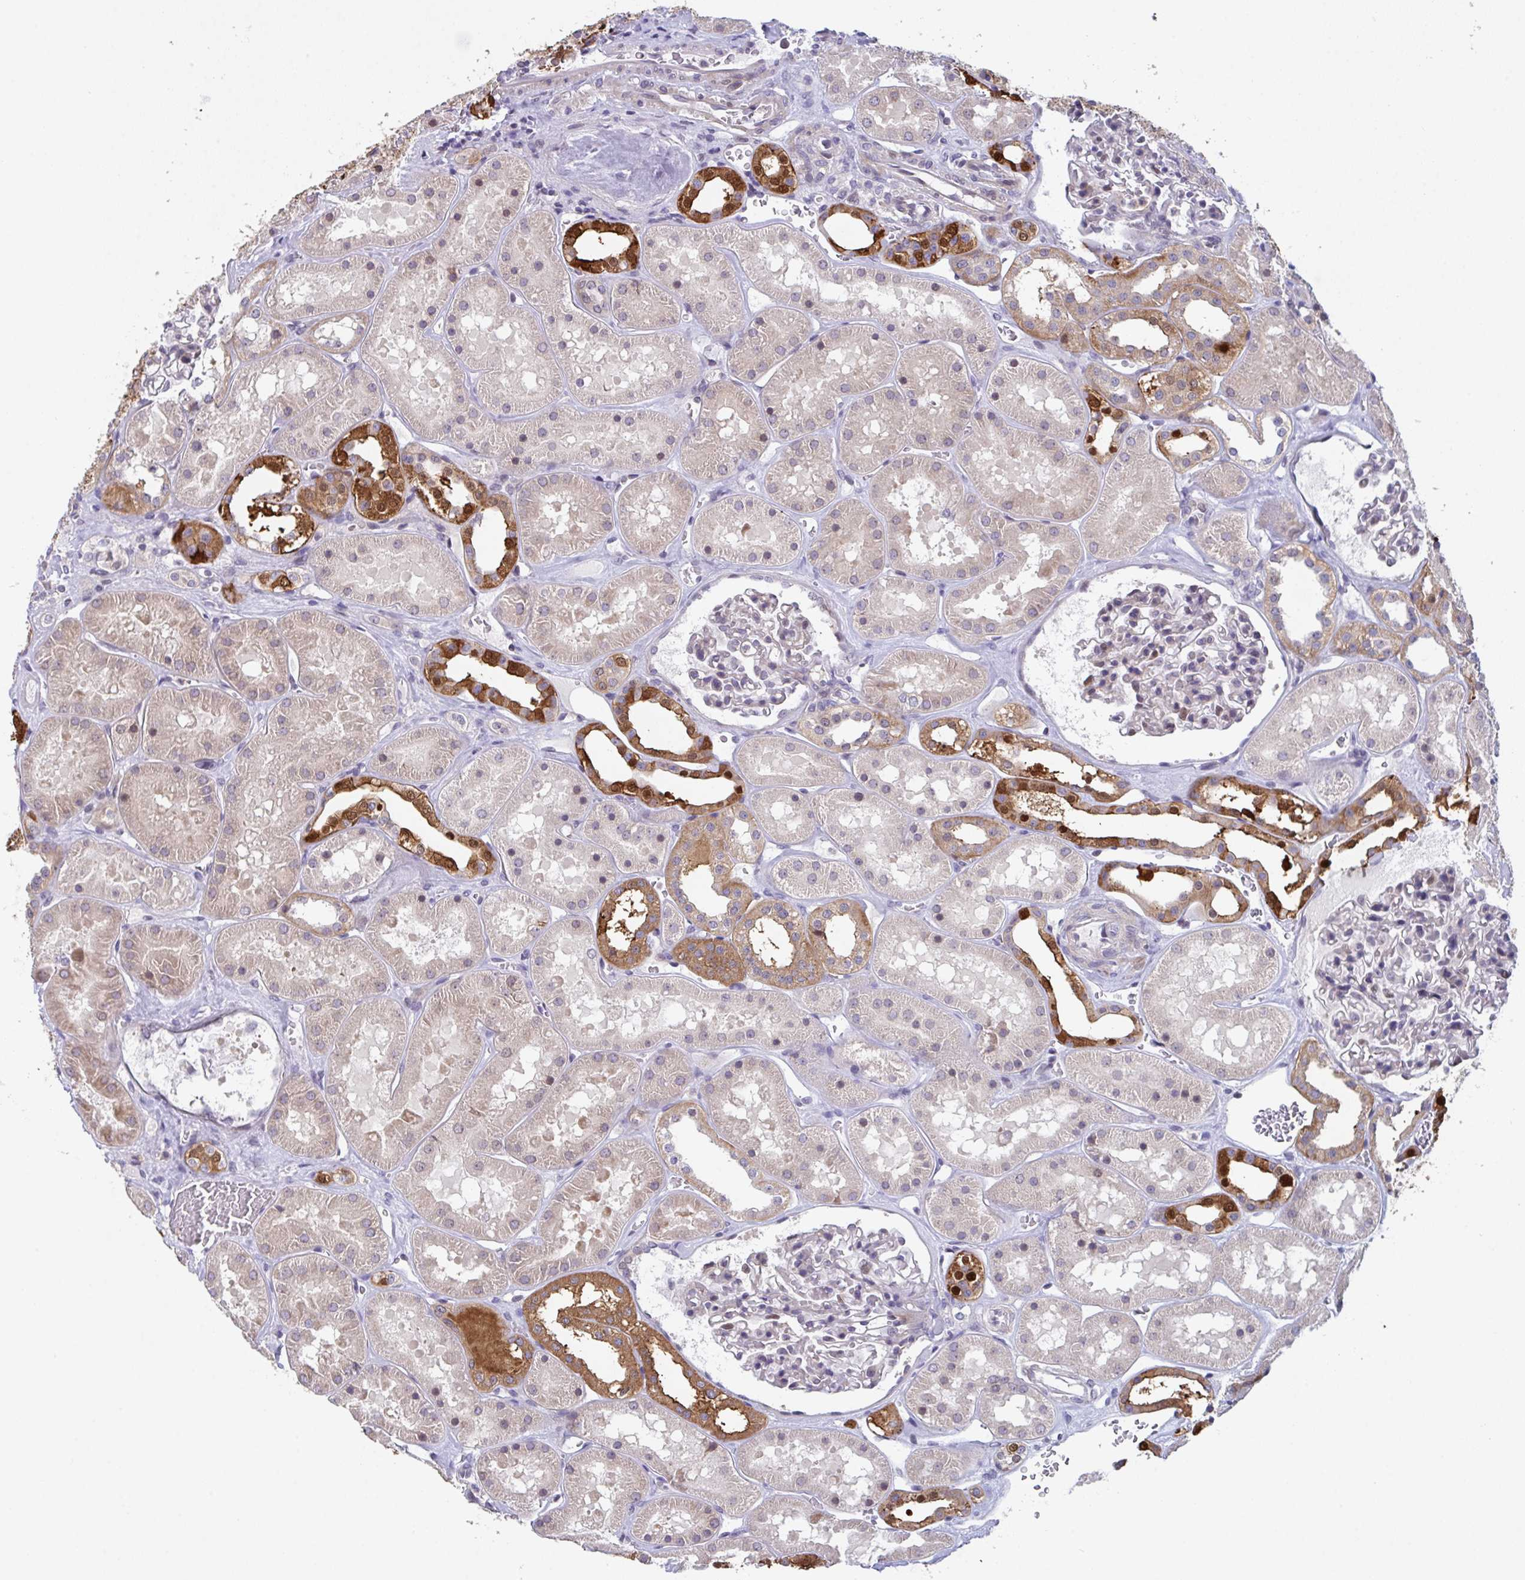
{"staining": {"intensity": "weak", "quantity": "<25%", "location": "cytoplasmic/membranous,nuclear"}, "tissue": "kidney", "cell_type": "Cells in glomeruli", "image_type": "normal", "snomed": [{"axis": "morphology", "description": "Normal tissue, NOS"}, {"axis": "topography", "description": "Kidney"}], "caption": "Photomicrograph shows no protein expression in cells in glomeruli of benign kidney. (DAB (3,3'-diaminobenzidine) IHC, high magnification).", "gene": "RBM18", "patient": {"sex": "female", "age": 41}}